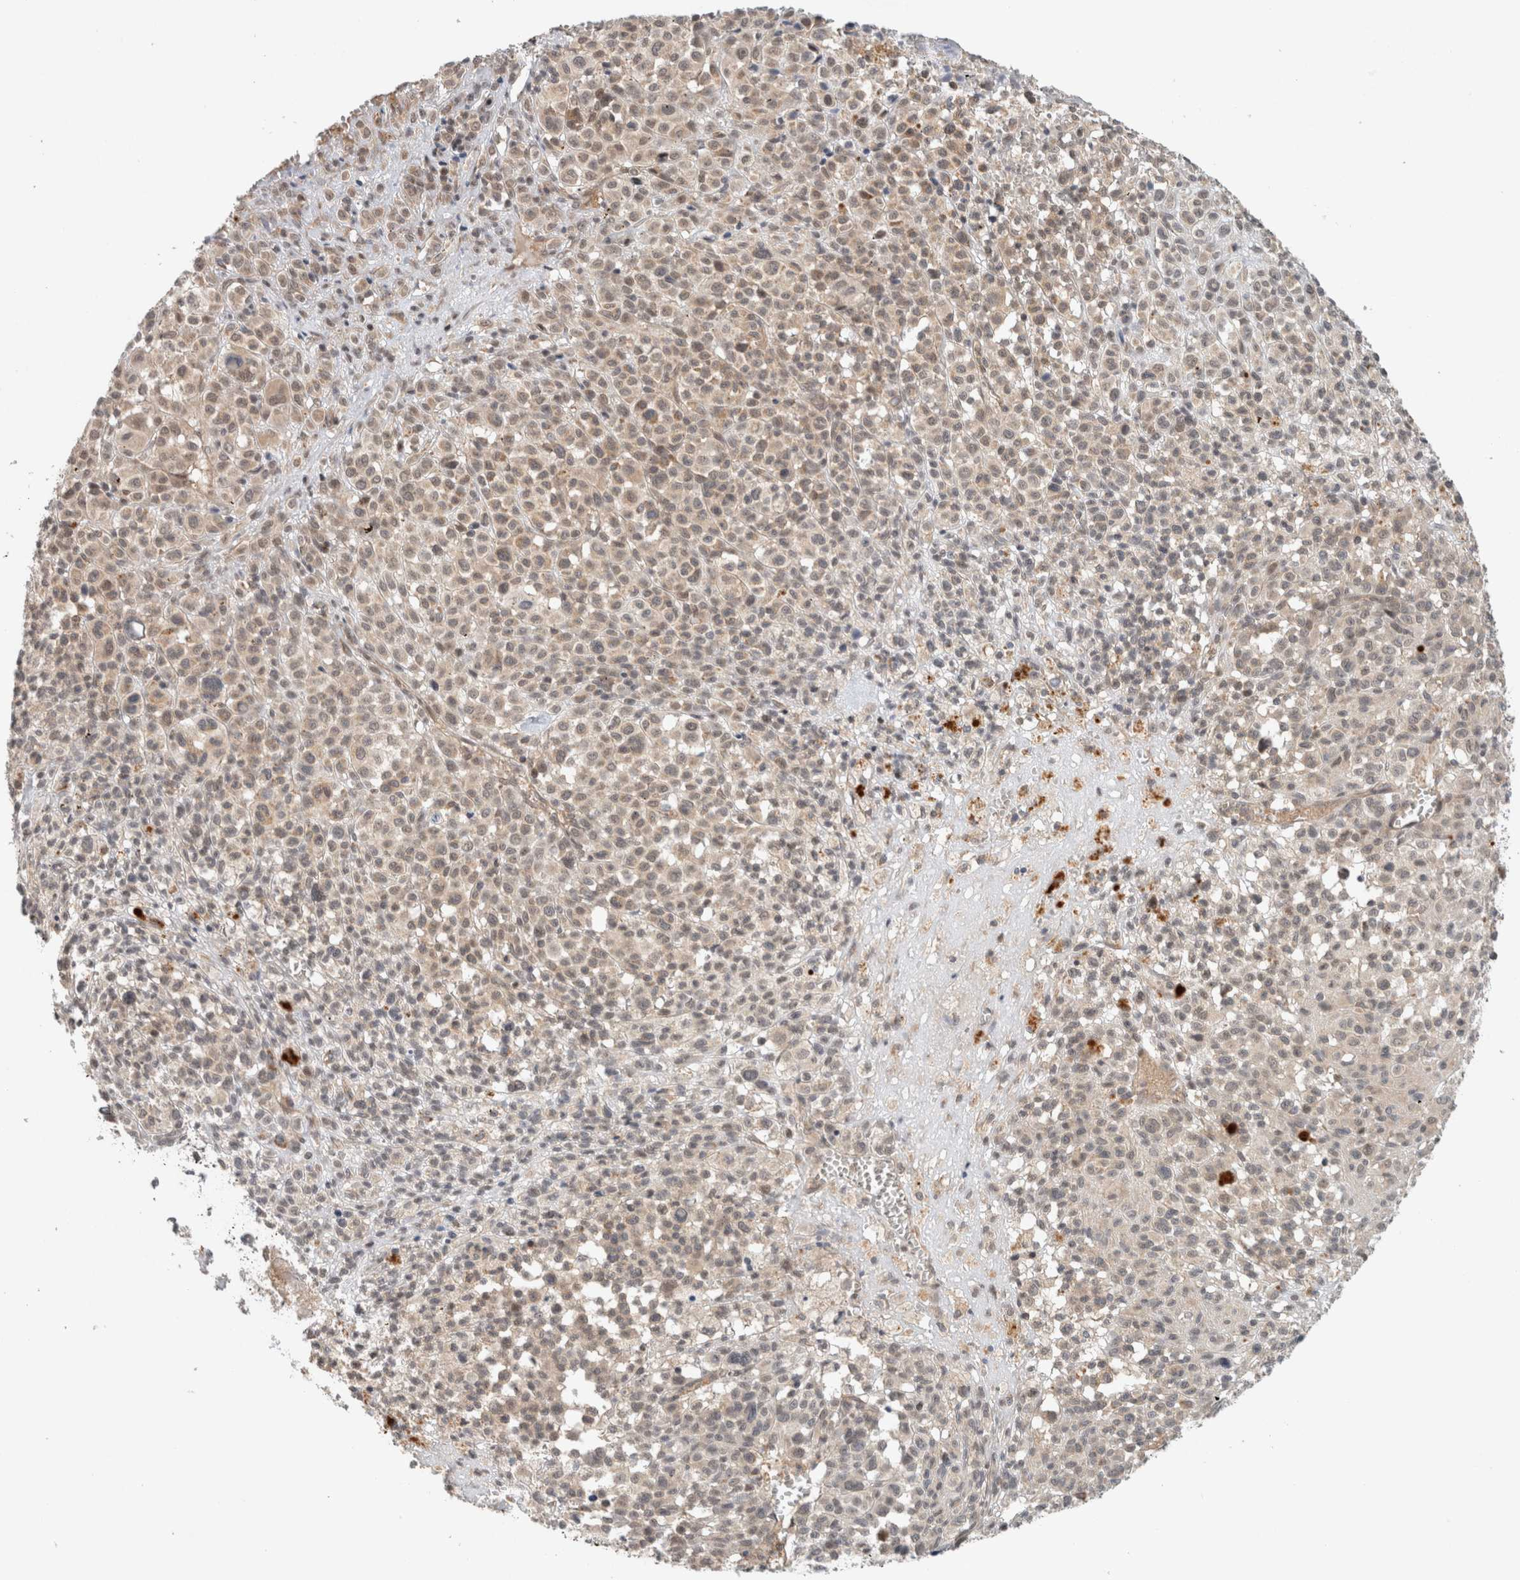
{"staining": {"intensity": "weak", "quantity": ">75%", "location": "nuclear"}, "tissue": "melanoma", "cell_type": "Tumor cells", "image_type": "cancer", "snomed": [{"axis": "morphology", "description": "Malignant melanoma, Metastatic site"}, {"axis": "topography", "description": "Skin"}], "caption": "Malignant melanoma (metastatic site) was stained to show a protein in brown. There is low levels of weak nuclear expression in approximately >75% of tumor cells.", "gene": "CAAP1", "patient": {"sex": "female", "age": 74}}